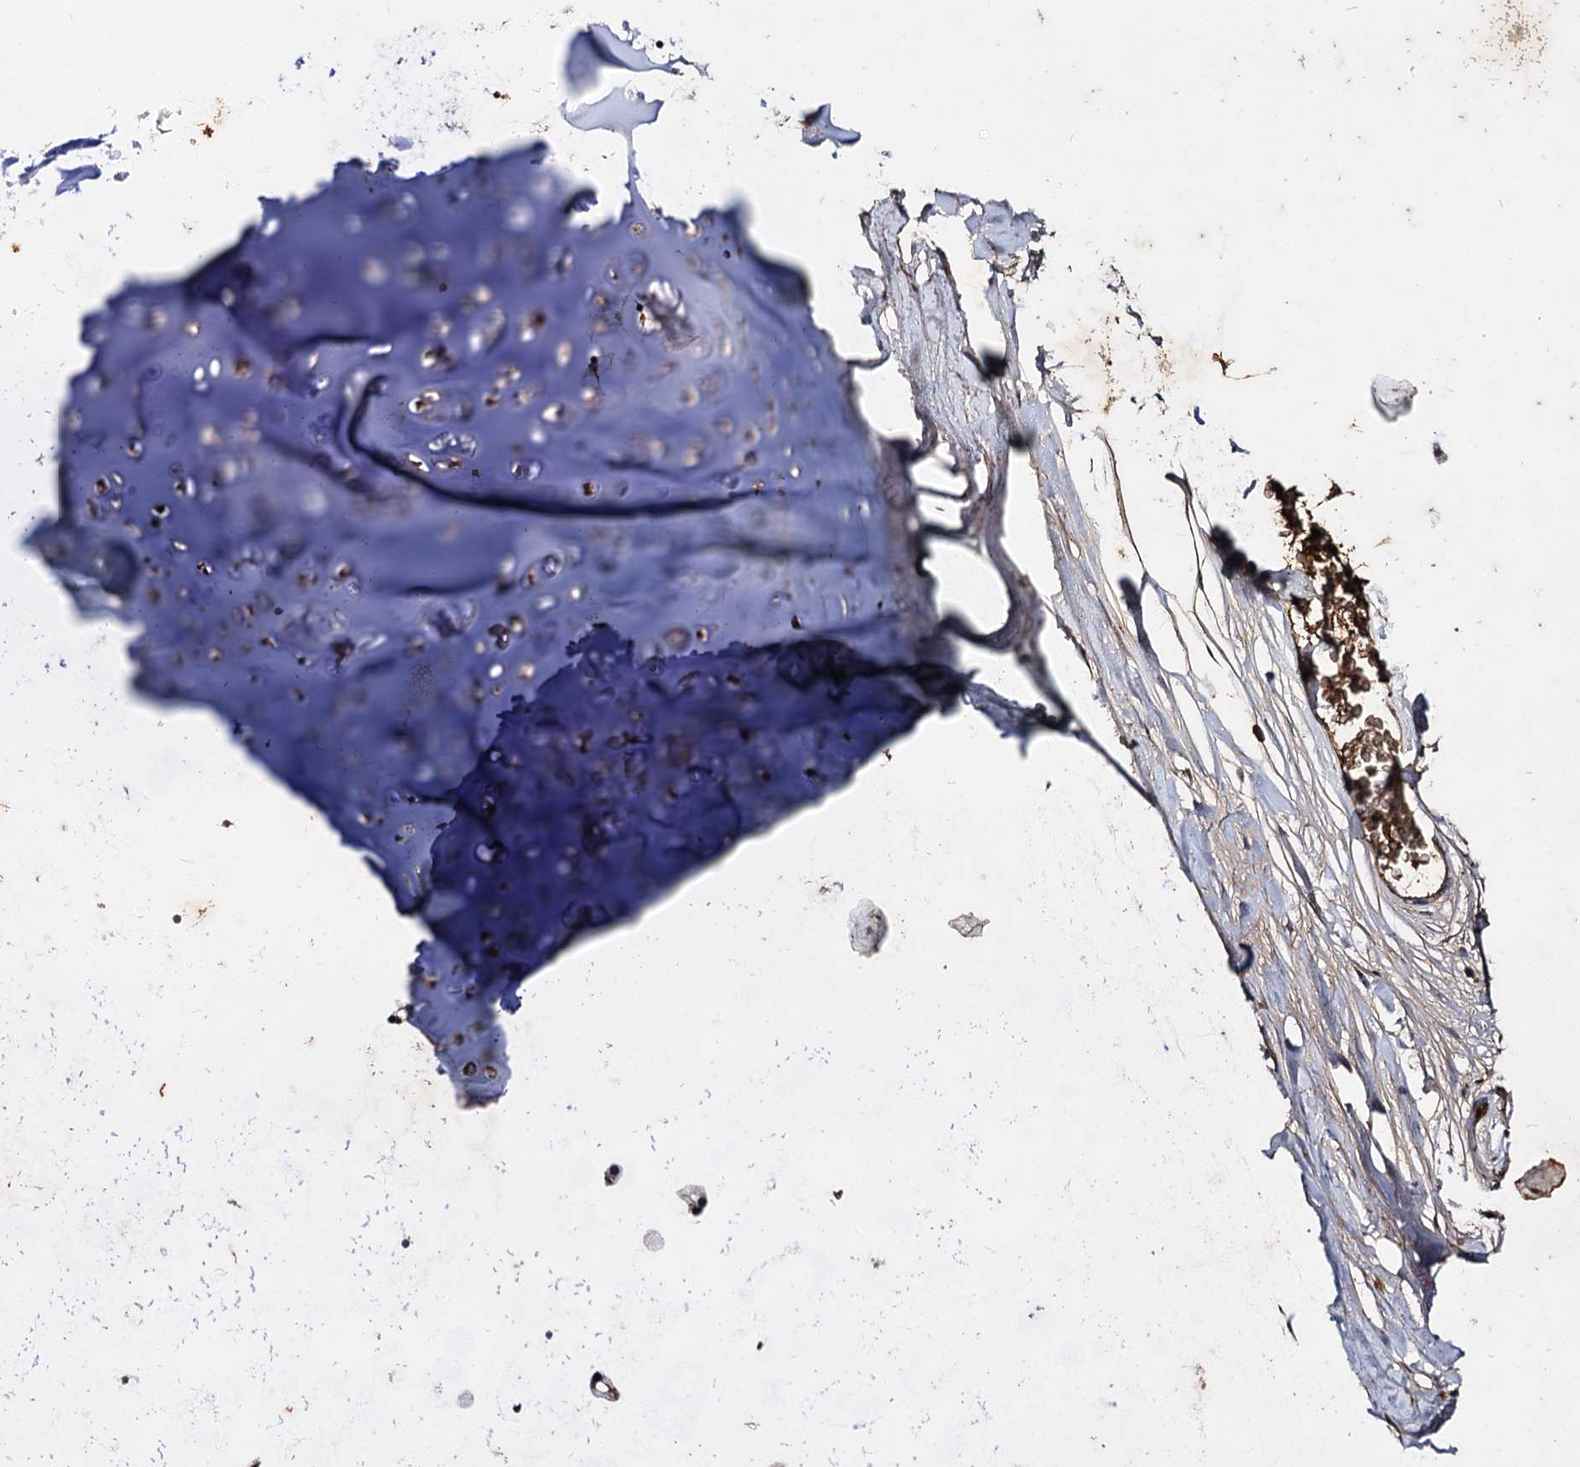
{"staining": {"intensity": "moderate", "quantity": ">75%", "location": "cytoplasmic/membranous"}, "tissue": "adipose tissue", "cell_type": "Adipocytes", "image_type": "normal", "snomed": [{"axis": "morphology", "description": "Normal tissue, NOS"}, {"axis": "topography", "description": "Lymph node"}, {"axis": "topography", "description": "Bronchus"}], "caption": "Unremarkable adipose tissue displays moderate cytoplasmic/membranous staining in about >75% of adipocytes, visualized by immunohistochemistry.", "gene": "ARFIP2", "patient": {"sex": "male", "age": 63}}